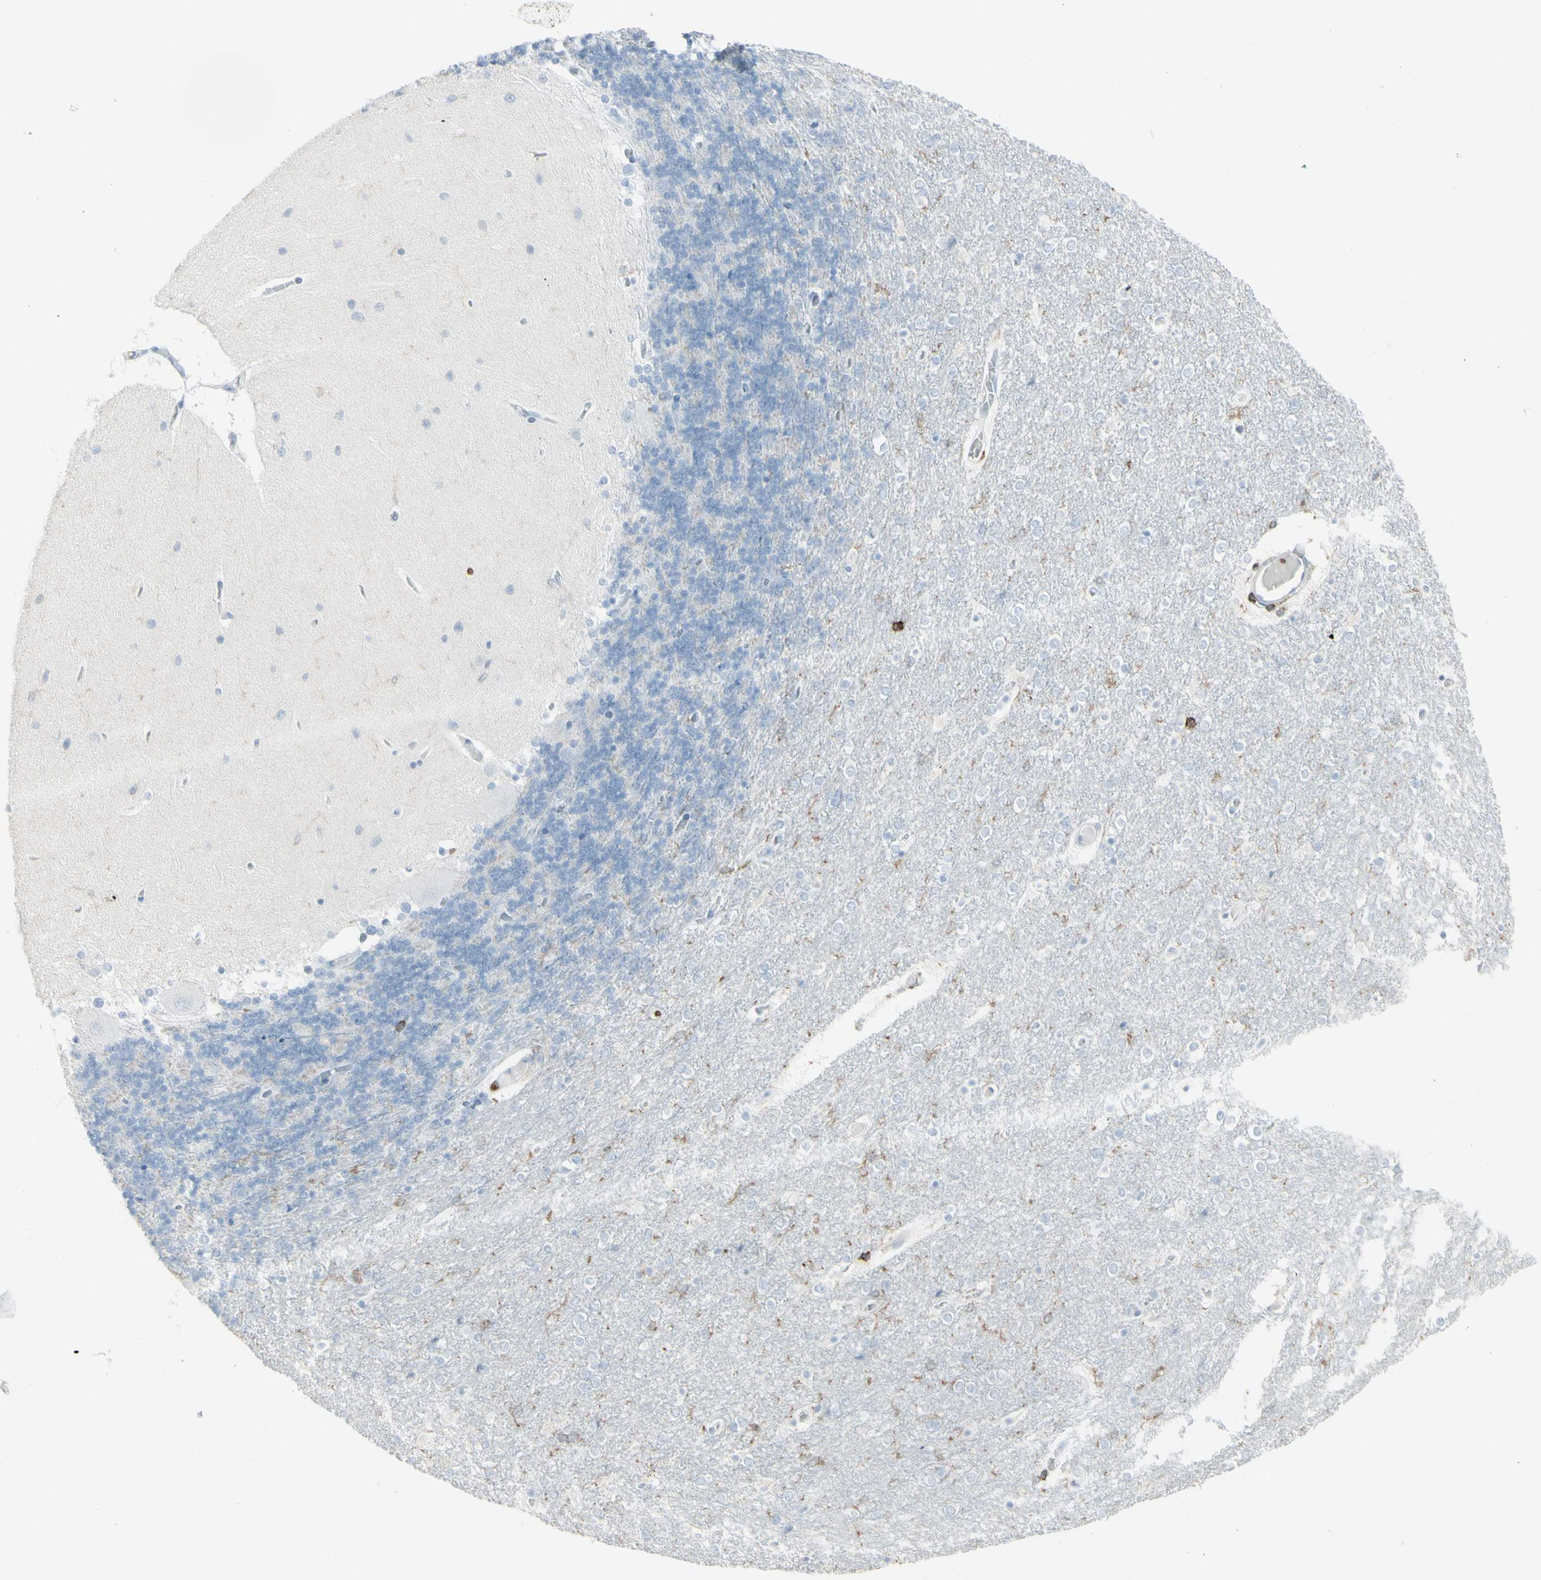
{"staining": {"intensity": "moderate", "quantity": "<25%", "location": "cytoplasmic/membranous"}, "tissue": "cerebellum", "cell_type": "Cells in granular layer", "image_type": "normal", "snomed": [{"axis": "morphology", "description": "Normal tissue, NOS"}, {"axis": "topography", "description": "Cerebellum"}], "caption": "This is an image of immunohistochemistry (IHC) staining of normal cerebellum, which shows moderate expression in the cytoplasmic/membranous of cells in granular layer.", "gene": "NRG1", "patient": {"sex": "female", "age": 54}}